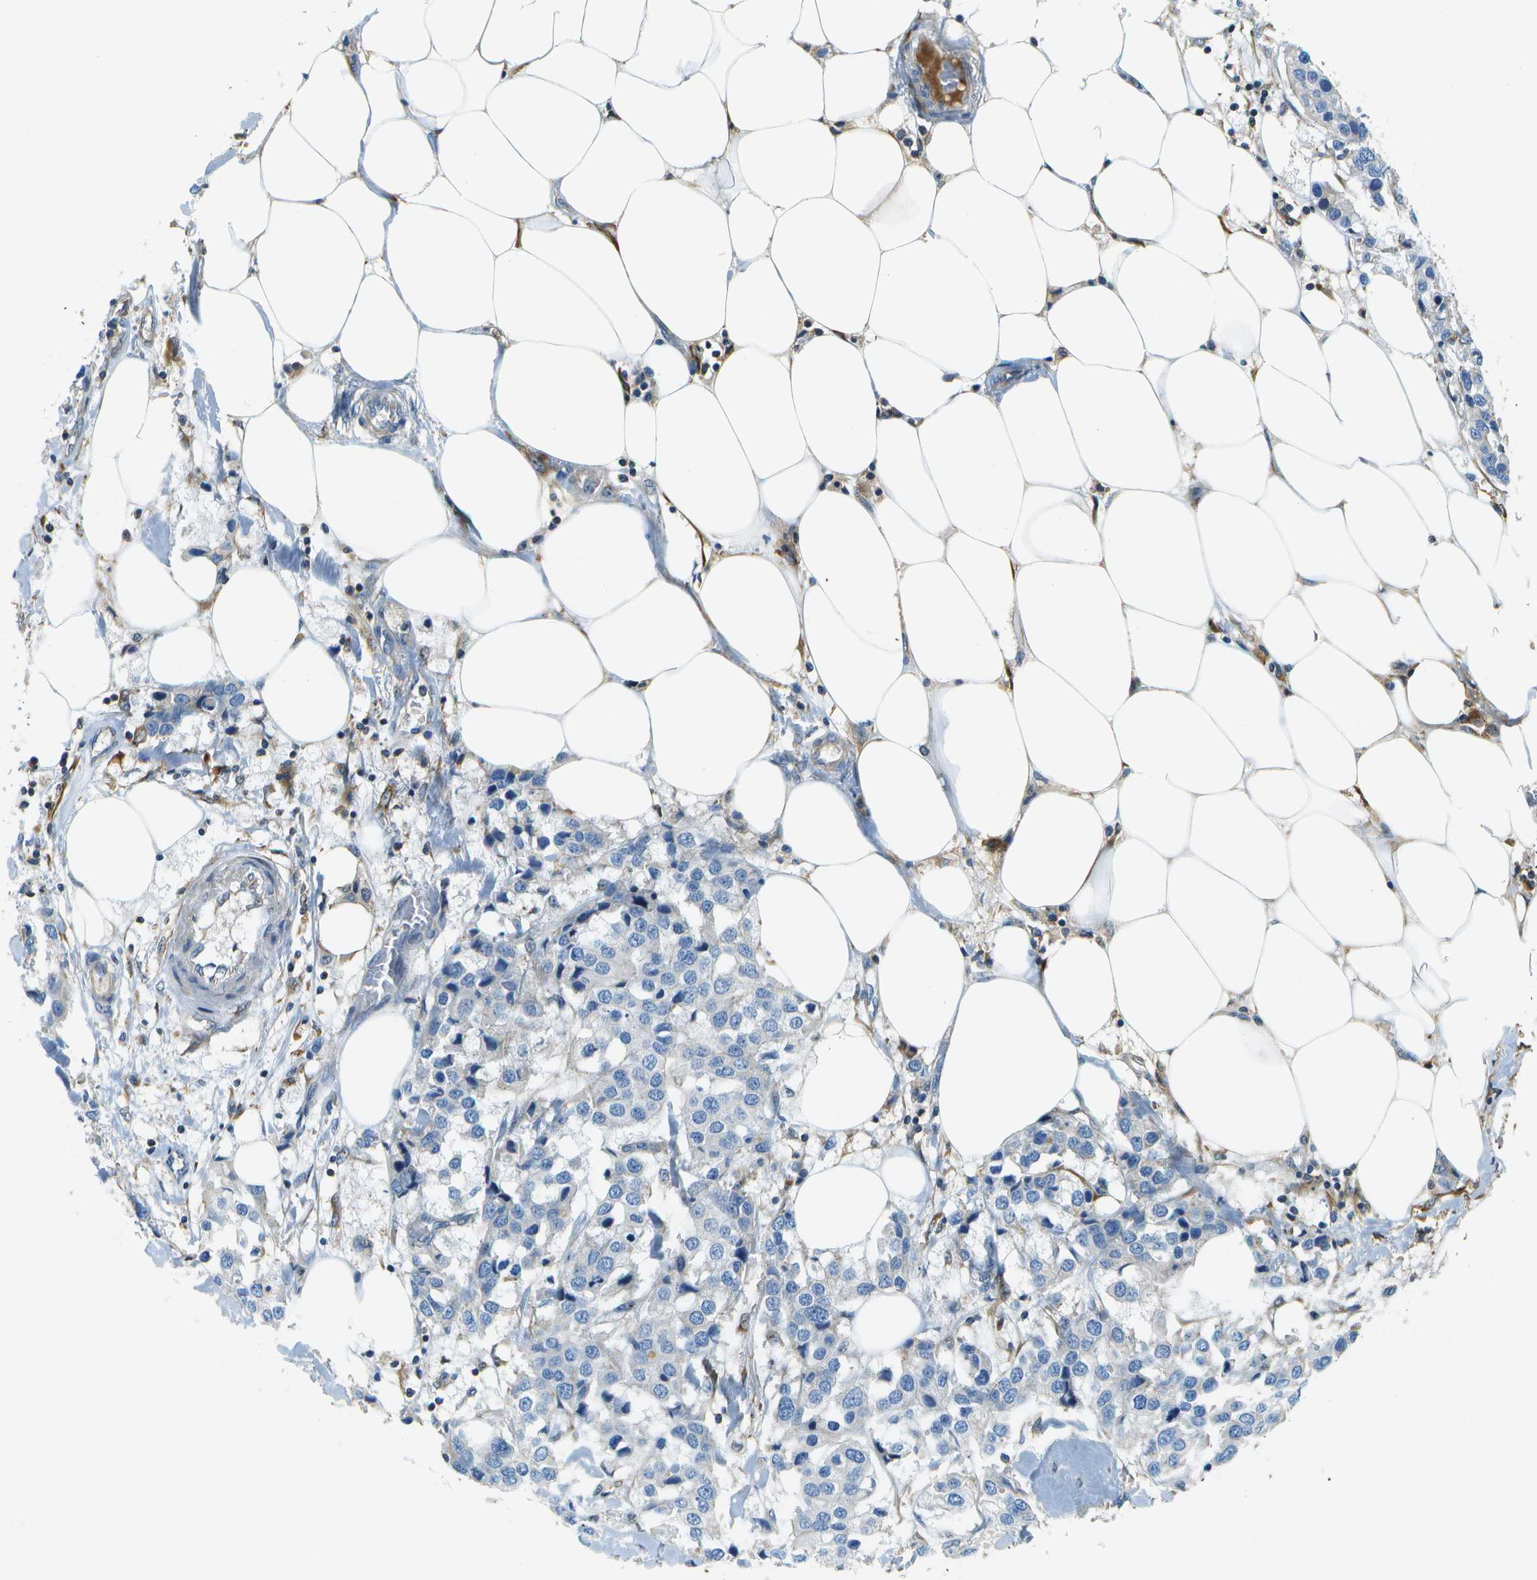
{"staining": {"intensity": "negative", "quantity": "none", "location": "none"}, "tissue": "breast cancer", "cell_type": "Tumor cells", "image_type": "cancer", "snomed": [{"axis": "morphology", "description": "Duct carcinoma"}, {"axis": "topography", "description": "Breast"}], "caption": "Breast cancer (infiltrating ductal carcinoma) was stained to show a protein in brown. There is no significant staining in tumor cells. (DAB immunohistochemistry with hematoxylin counter stain).", "gene": "PTGIS", "patient": {"sex": "female", "age": 80}}